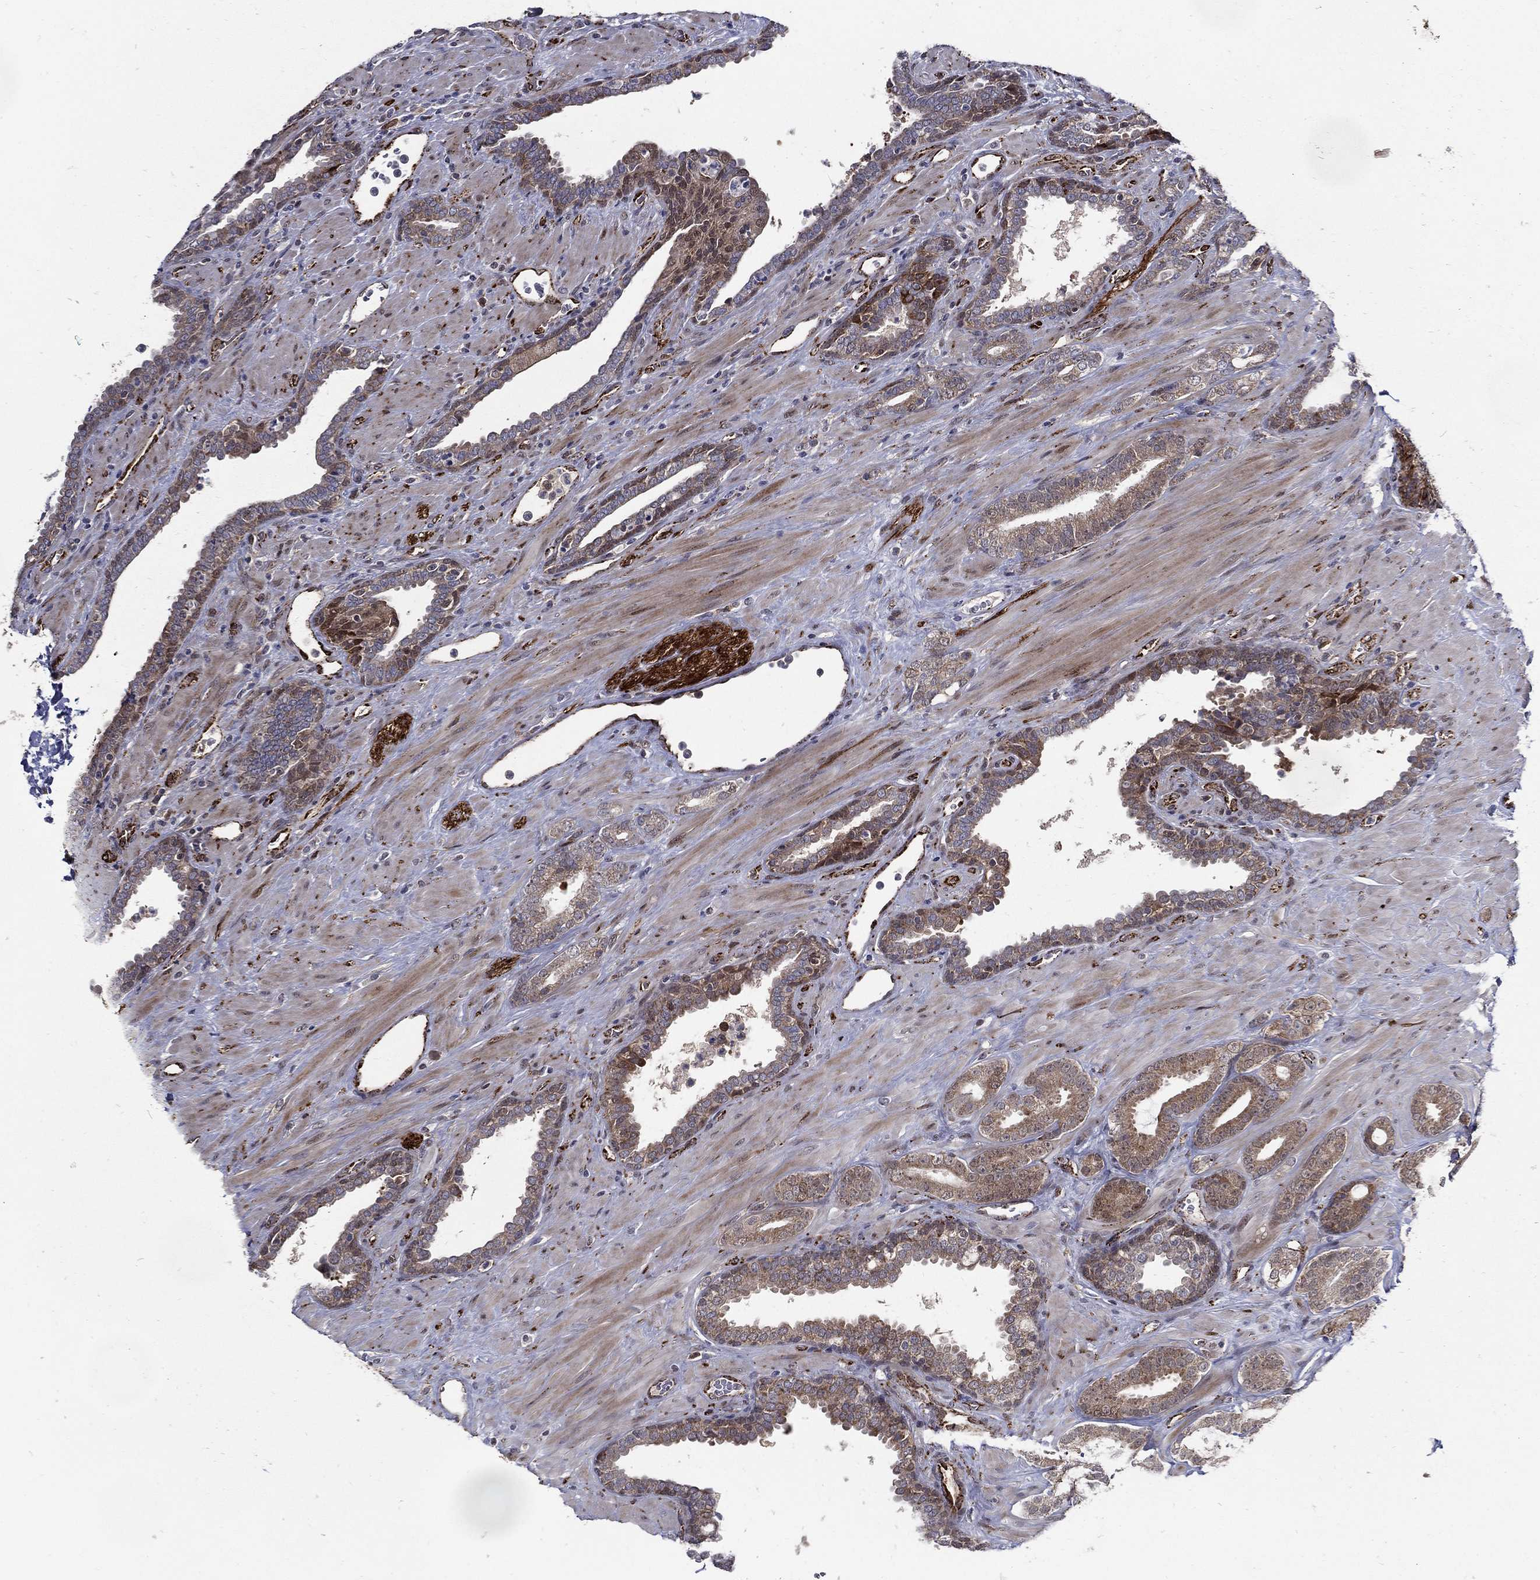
{"staining": {"intensity": "moderate", "quantity": "<25%", "location": "cytoplasmic/membranous"}, "tissue": "prostate cancer", "cell_type": "Tumor cells", "image_type": "cancer", "snomed": [{"axis": "morphology", "description": "Adenocarcinoma, Low grade"}, {"axis": "topography", "description": "Prostate"}], "caption": "A micrograph of human prostate cancer stained for a protein exhibits moderate cytoplasmic/membranous brown staining in tumor cells. (Brightfield microscopy of DAB IHC at high magnification).", "gene": "ARHGAP11A", "patient": {"sex": "male", "age": 61}}